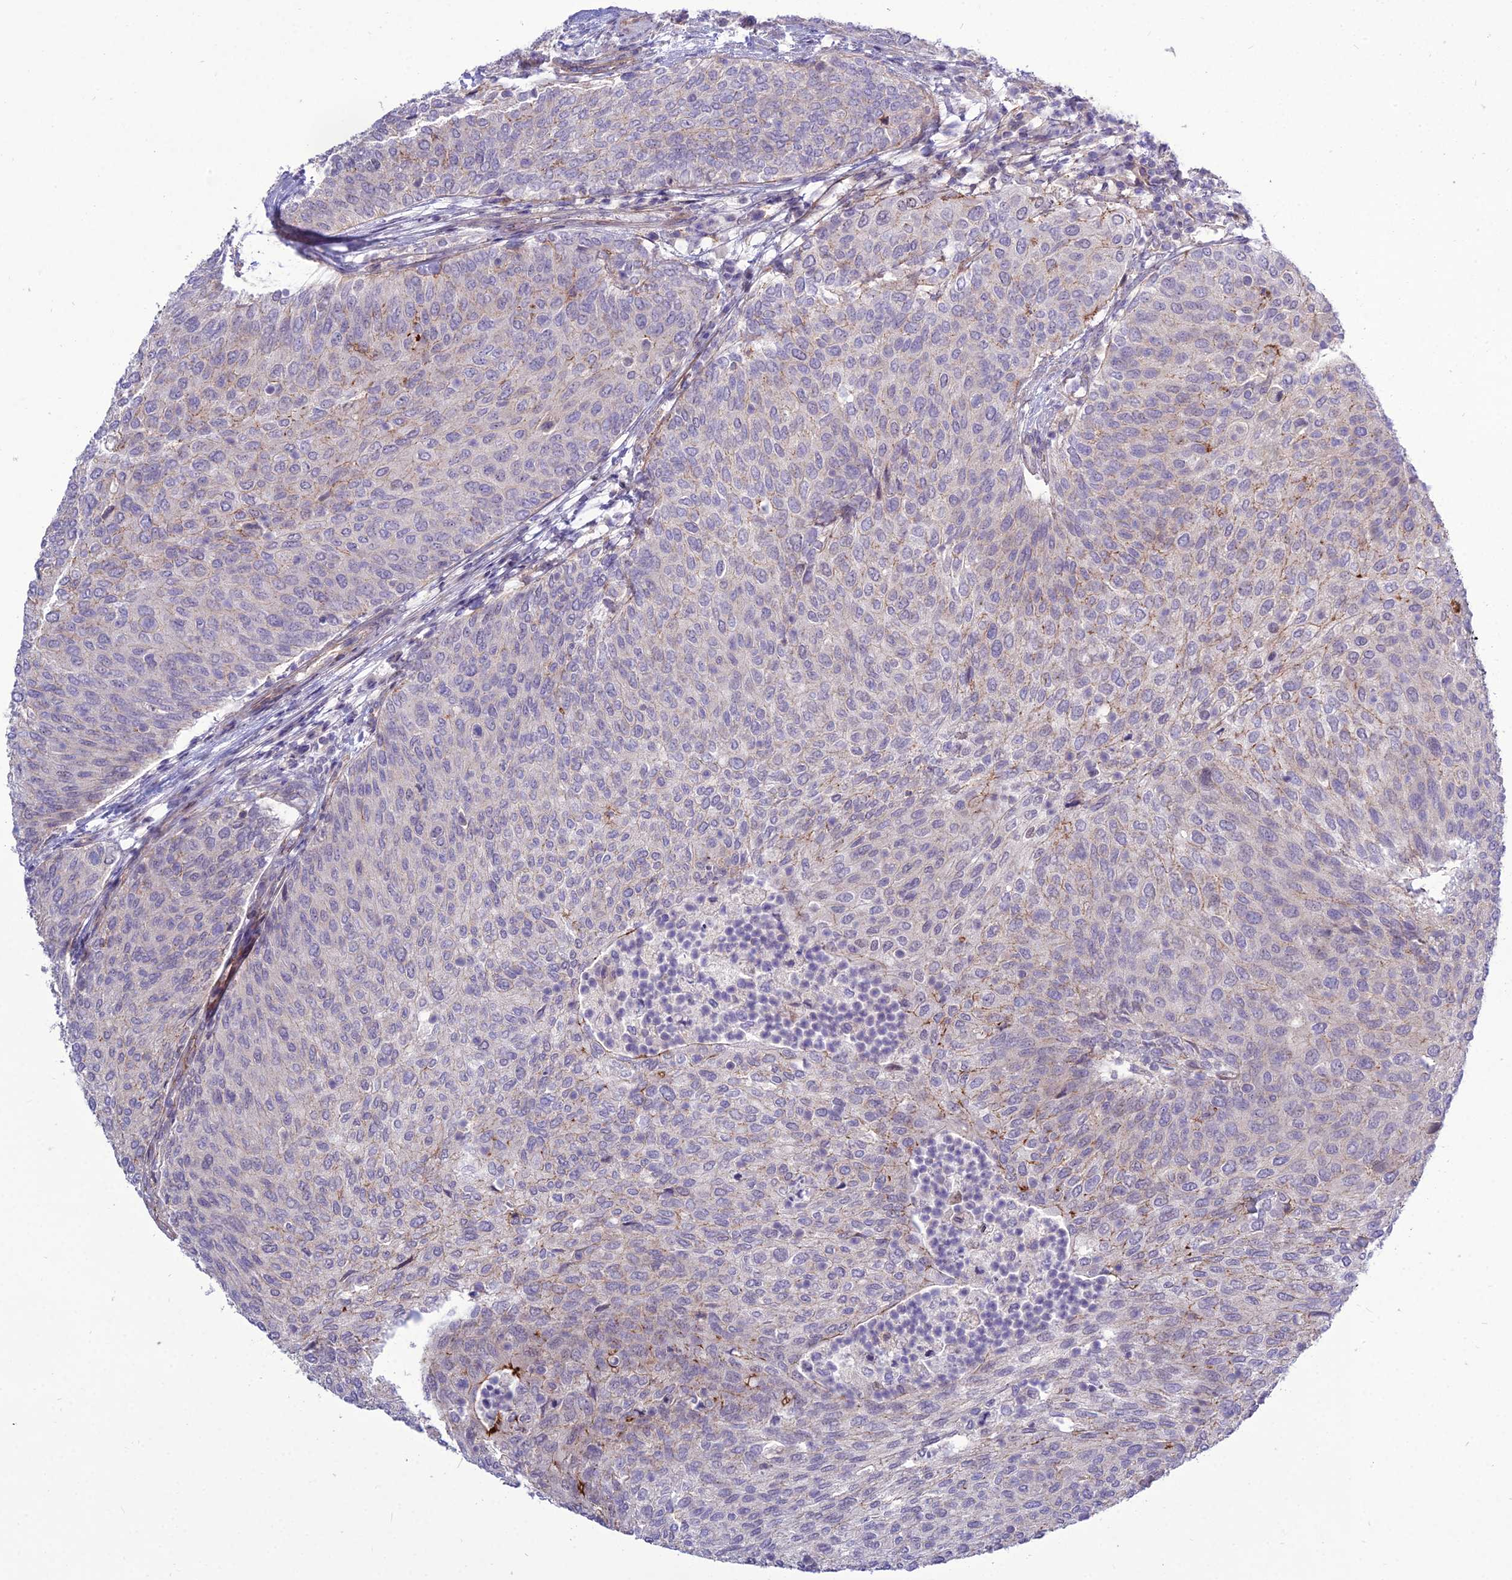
{"staining": {"intensity": "weak", "quantity": "<25%", "location": "cytoplasmic/membranous"}, "tissue": "urothelial cancer", "cell_type": "Tumor cells", "image_type": "cancer", "snomed": [{"axis": "morphology", "description": "Urothelial carcinoma, Low grade"}, {"axis": "topography", "description": "Urinary bladder"}], "caption": "Tumor cells are negative for brown protein staining in urothelial cancer. Brightfield microscopy of IHC stained with DAB (3,3'-diaminobenzidine) (brown) and hematoxylin (blue), captured at high magnification.", "gene": "TSPYL2", "patient": {"sex": "female", "age": 79}}